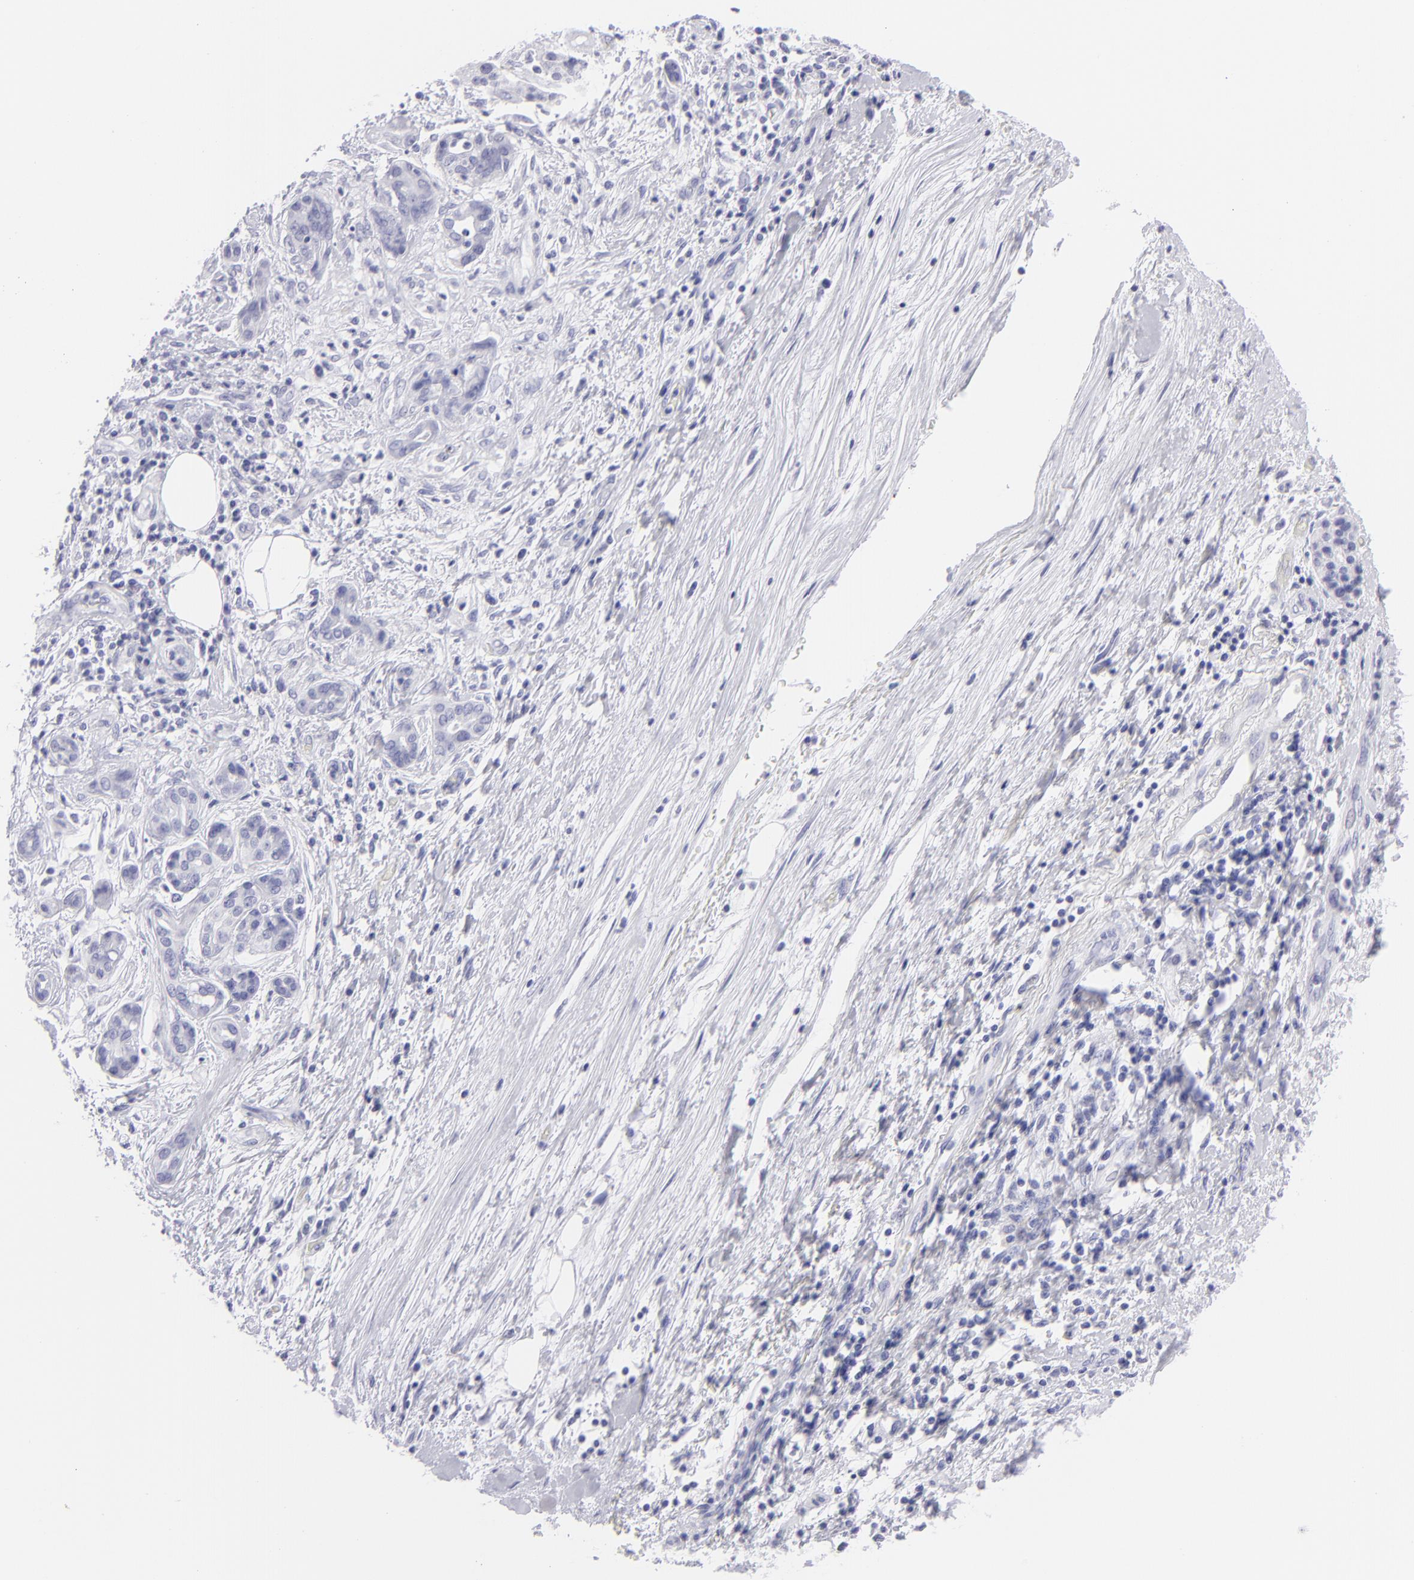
{"staining": {"intensity": "negative", "quantity": "none", "location": "none"}, "tissue": "pancreatic cancer", "cell_type": "Tumor cells", "image_type": "cancer", "snomed": [{"axis": "morphology", "description": "Adenocarcinoma, NOS"}, {"axis": "topography", "description": "Pancreas"}], "caption": "Immunohistochemistry image of adenocarcinoma (pancreatic) stained for a protein (brown), which exhibits no staining in tumor cells.", "gene": "SLC1A2", "patient": {"sex": "female", "age": 70}}